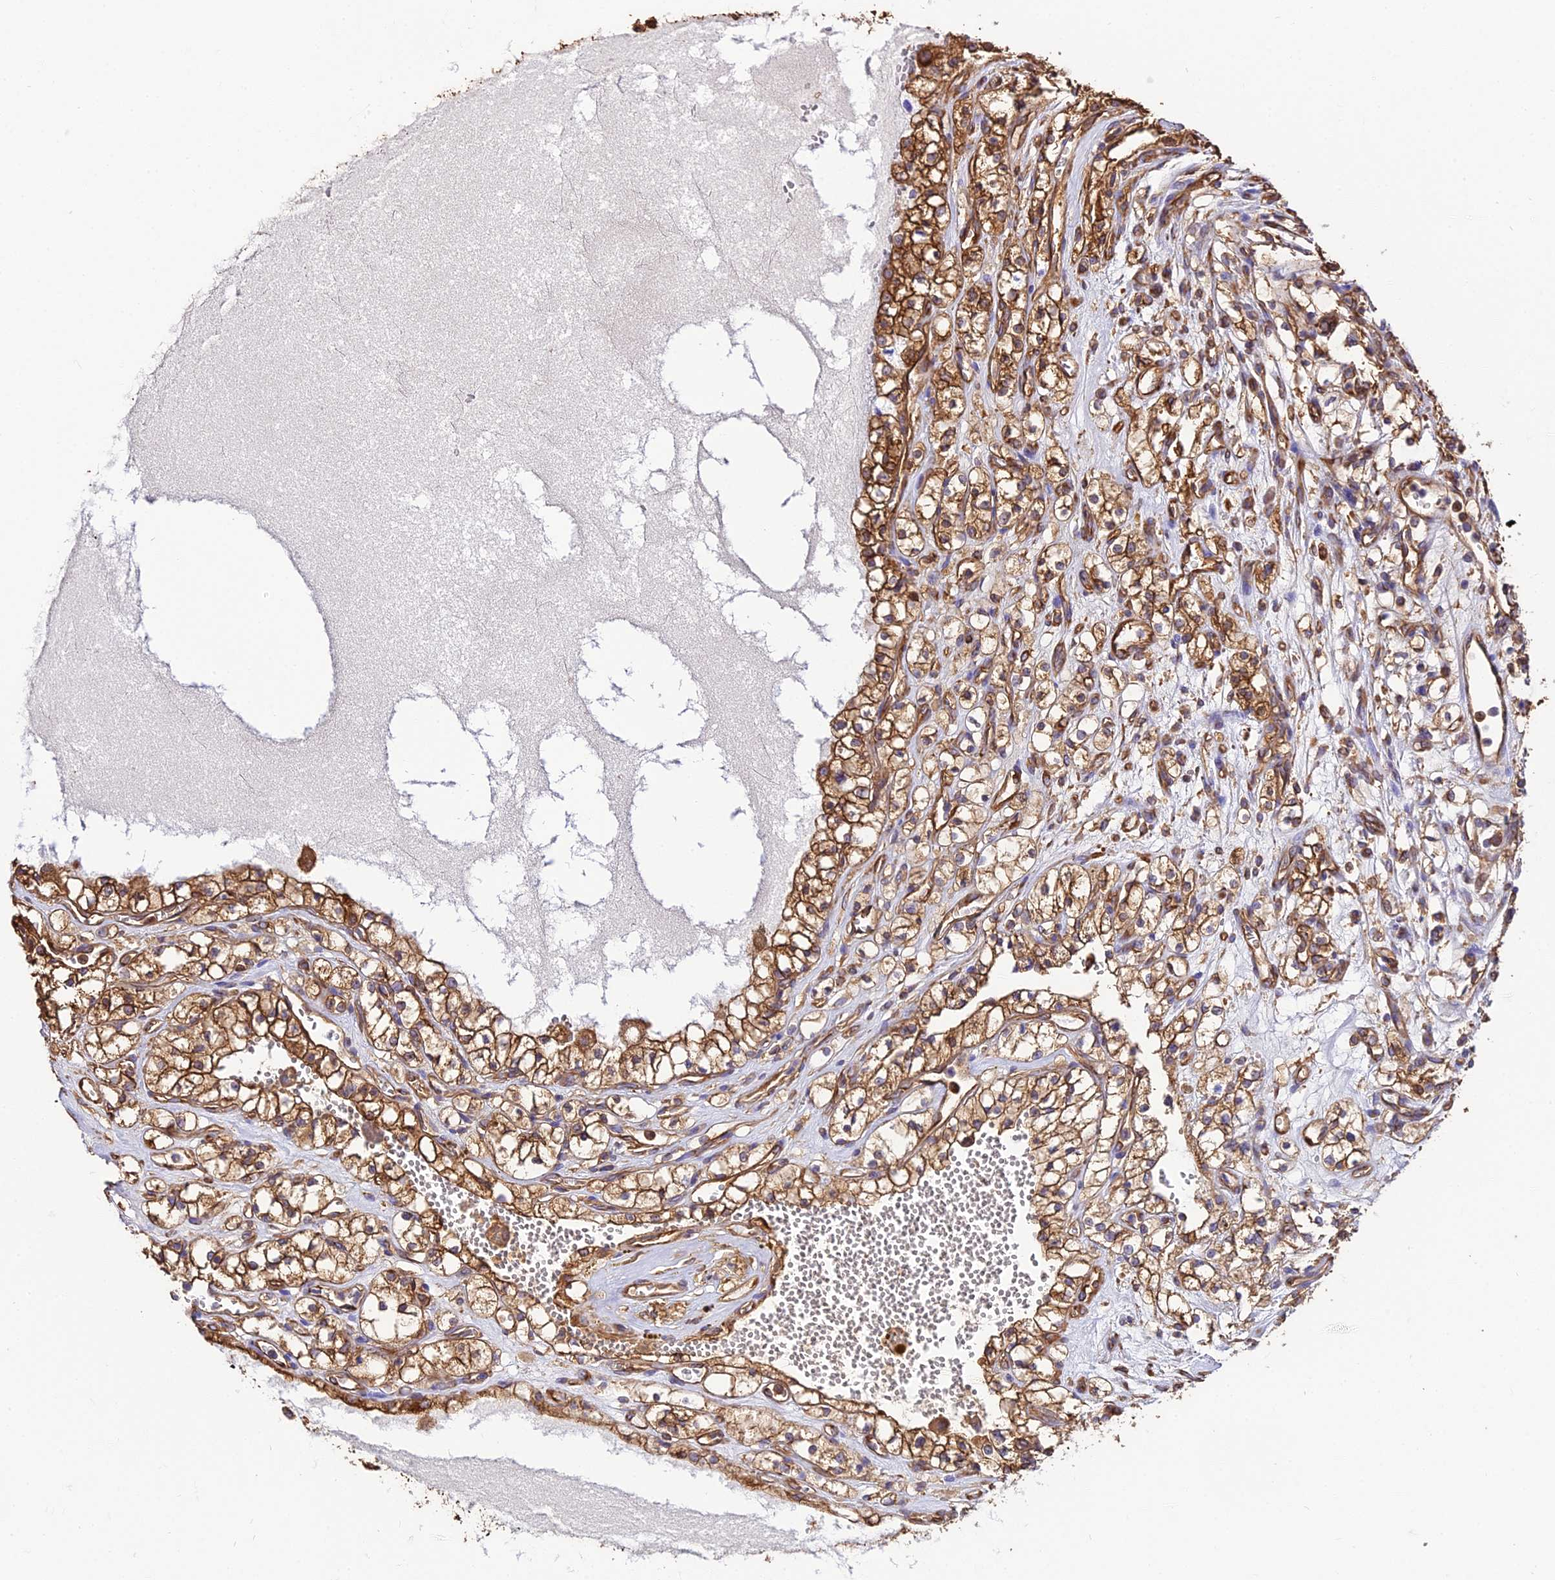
{"staining": {"intensity": "strong", "quantity": ">75%", "location": "cytoplasmic/membranous"}, "tissue": "renal cancer", "cell_type": "Tumor cells", "image_type": "cancer", "snomed": [{"axis": "morphology", "description": "Adenocarcinoma, NOS"}, {"axis": "topography", "description": "Kidney"}], "caption": "This is an image of immunohistochemistry (IHC) staining of renal cancer, which shows strong positivity in the cytoplasmic/membranous of tumor cells.", "gene": "TUBA3D", "patient": {"sex": "female", "age": 69}}